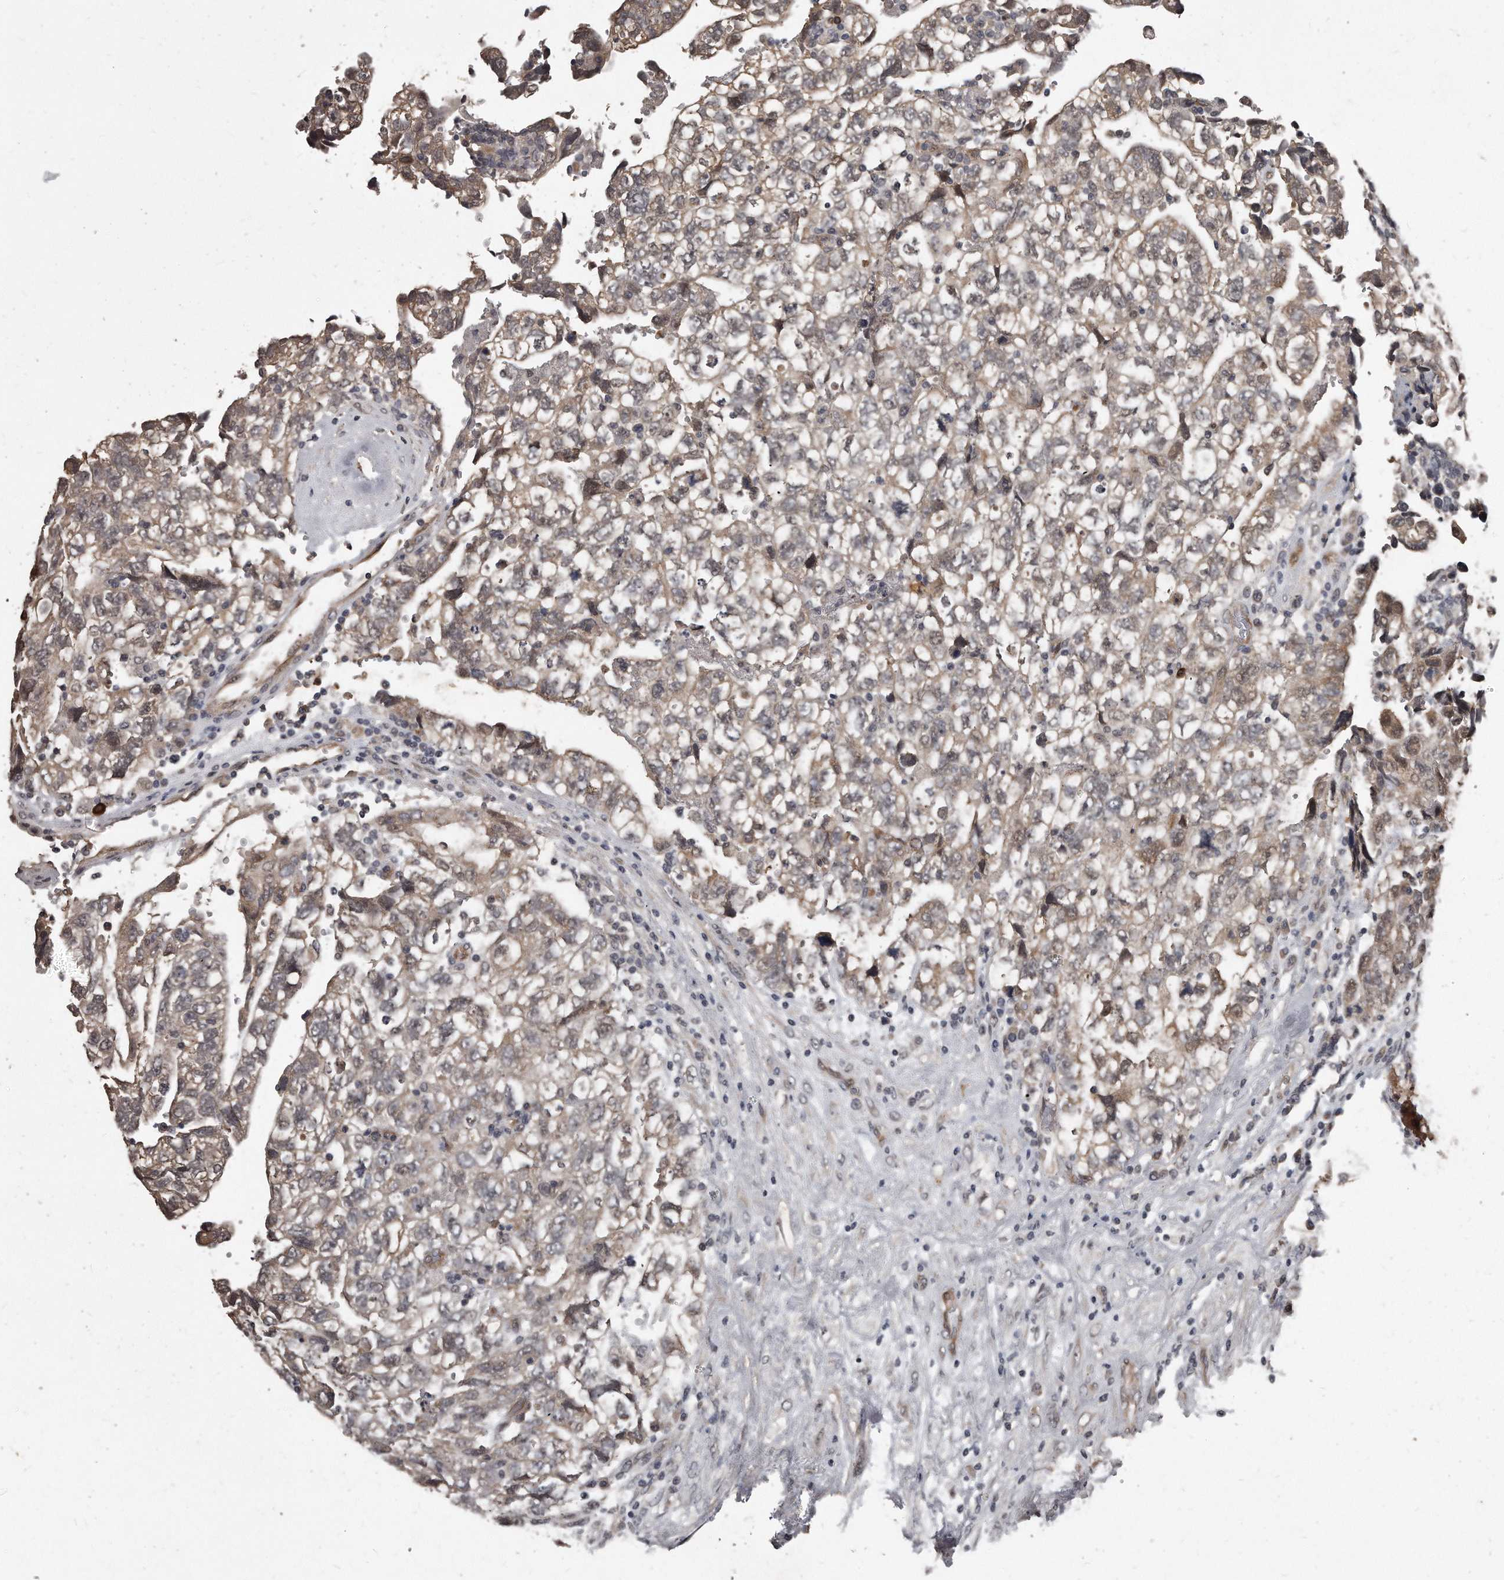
{"staining": {"intensity": "weak", "quantity": "25%-75%", "location": "cytoplasmic/membranous"}, "tissue": "testis cancer", "cell_type": "Tumor cells", "image_type": "cancer", "snomed": [{"axis": "morphology", "description": "Carcinoma, Embryonal, NOS"}, {"axis": "topography", "description": "Testis"}], "caption": "Weak cytoplasmic/membranous protein positivity is seen in approximately 25%-75% of tumor cells in testis cancer.", "gene": "GRB10", "patient": {"sex": "male", "age": 36}}